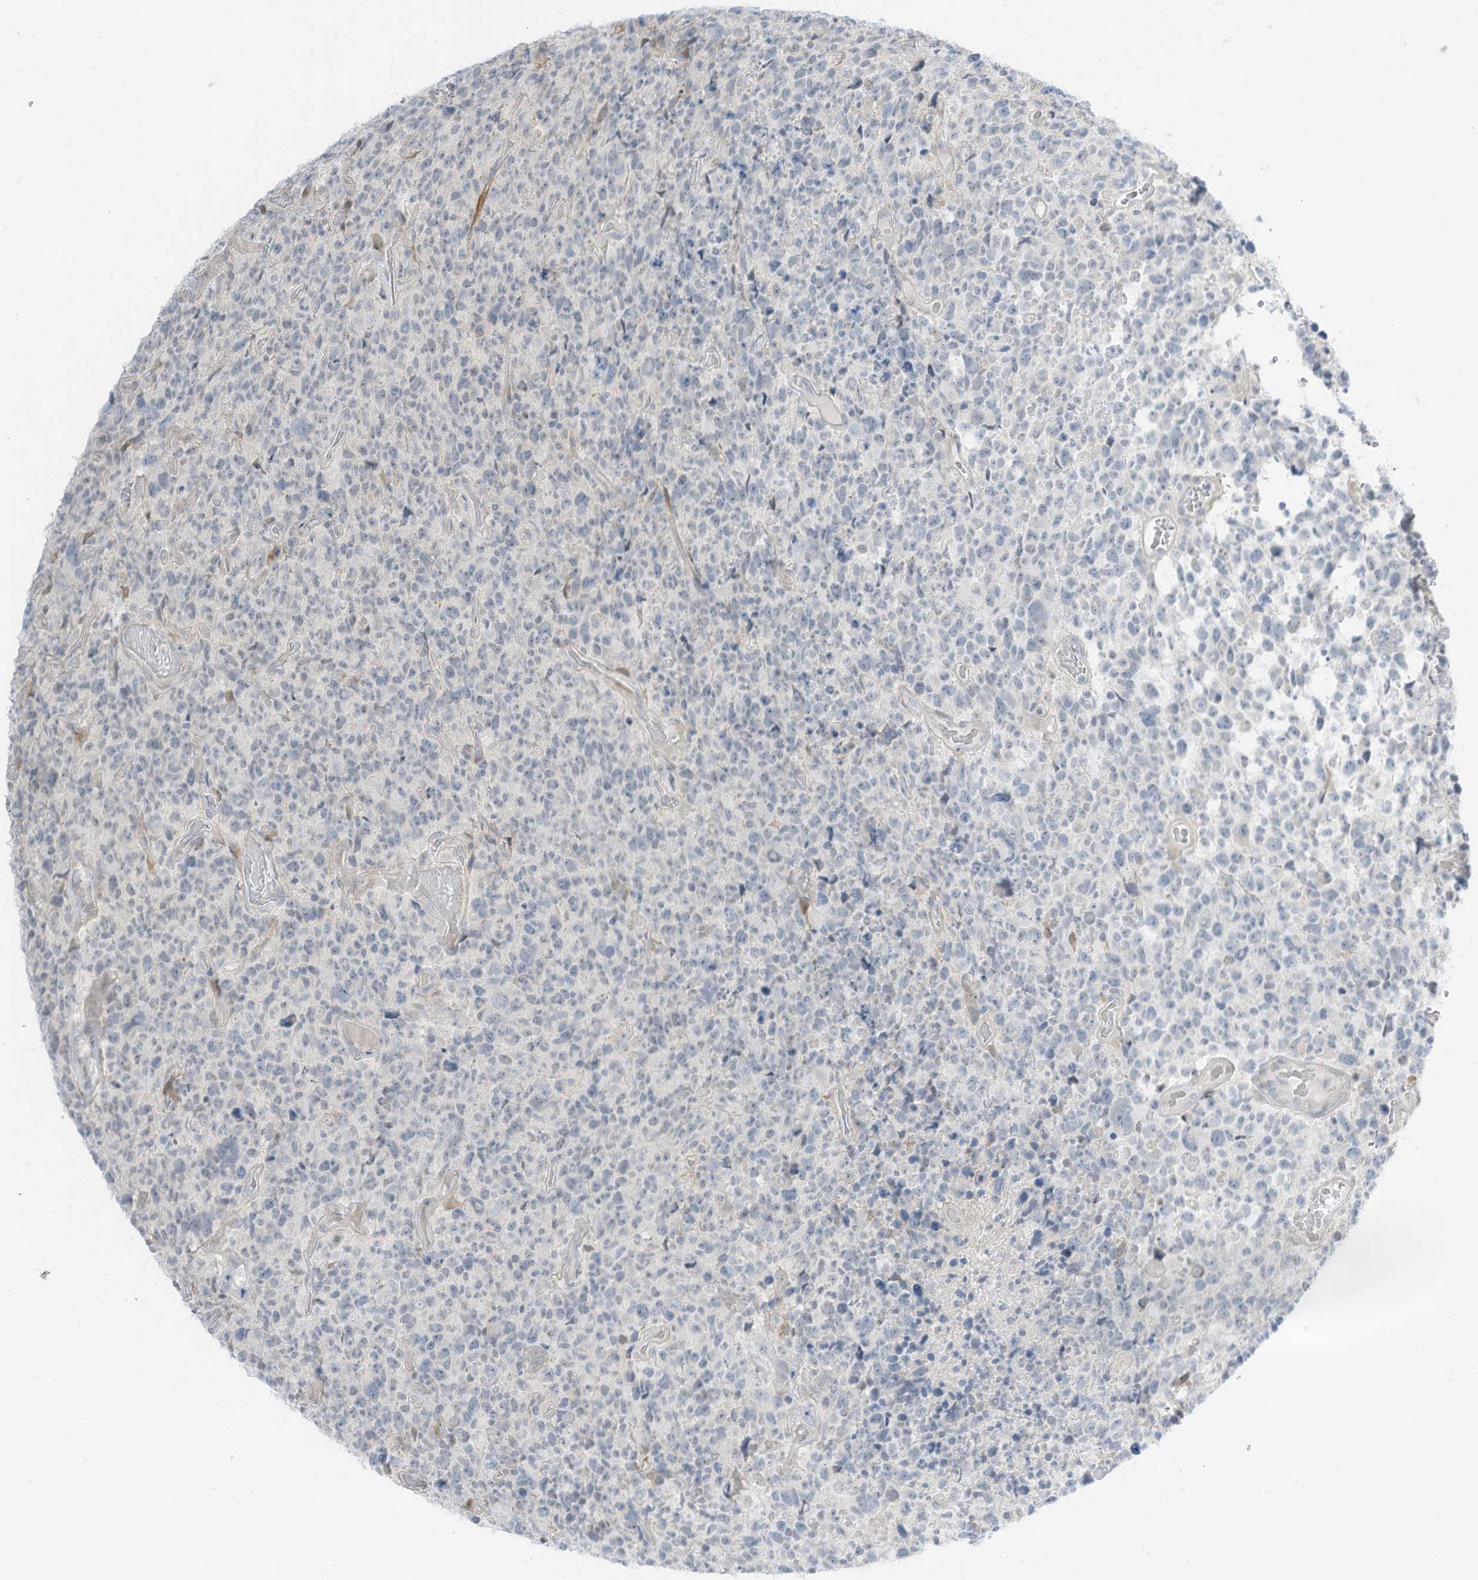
{"staining": {"intensity": "negative", "quantity": "none", "location": "none"}, "tissue": "glioma", "cell_type": "Tumor cells", "image_type": "cancer", "snomed": [{"axis": "morphology", "description": "Glioma, malignant, High grade"}, {"axis": "topography", "description": "Brain"}], "caption": "Tumor cells are negative for protein expression in human glioma. Brightfield microscopy of IHC stained with DAB (brown) and hematoxylin (blue), captured at high magnification.", "gene": "ASPRV1", "patient": {"sex": "male", "age": 69}}